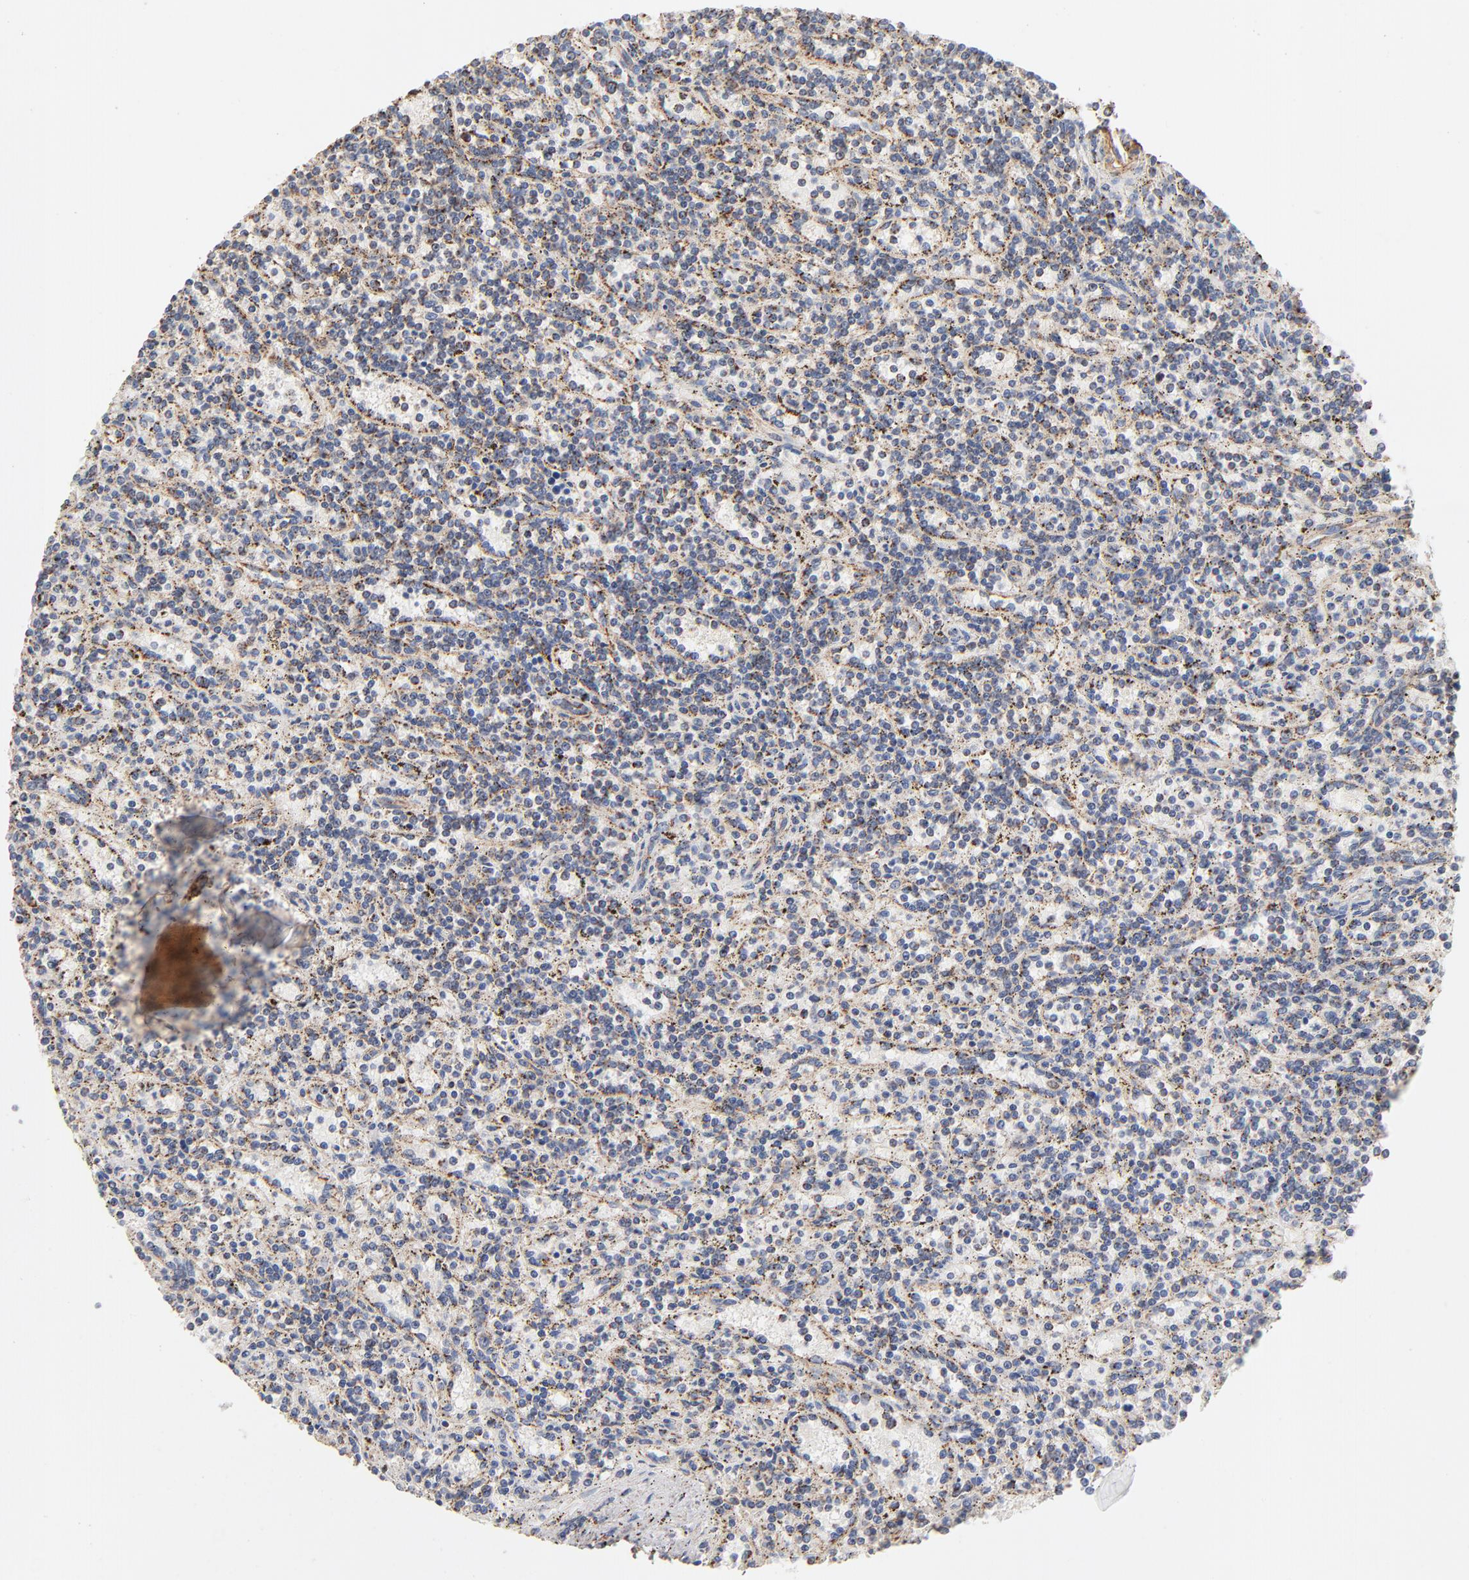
{"staining": {"intensity": "moderate", "quantity": "<25%", "location": "cytoplasmic/membranous"}, "tissue": "lymphoma", "cell_type": "Tumor cells", "image_type": "cancer", "snomed": [{"axis": "morphology", "description": "Malignant lymphoma, non-Hodgkin's type, Low grade"}, {"axis": "topography", "description": "Spleen"}], "caption": "A low amount of moderate cytoplasmic/membranous positivity is identified in approximately <25% of tumor cells in malignant lymphoma, non-Hodgkin's type (low-grade) tissue. The protein of interest is stained brown, and the nuclei are stained in blue (DAB (3,3'-diaminobenzidine) IHC with brightfield microscopy, high magnification).", "gene": "UQCRC1", "patient": {"sex": "male", "age": 73}}